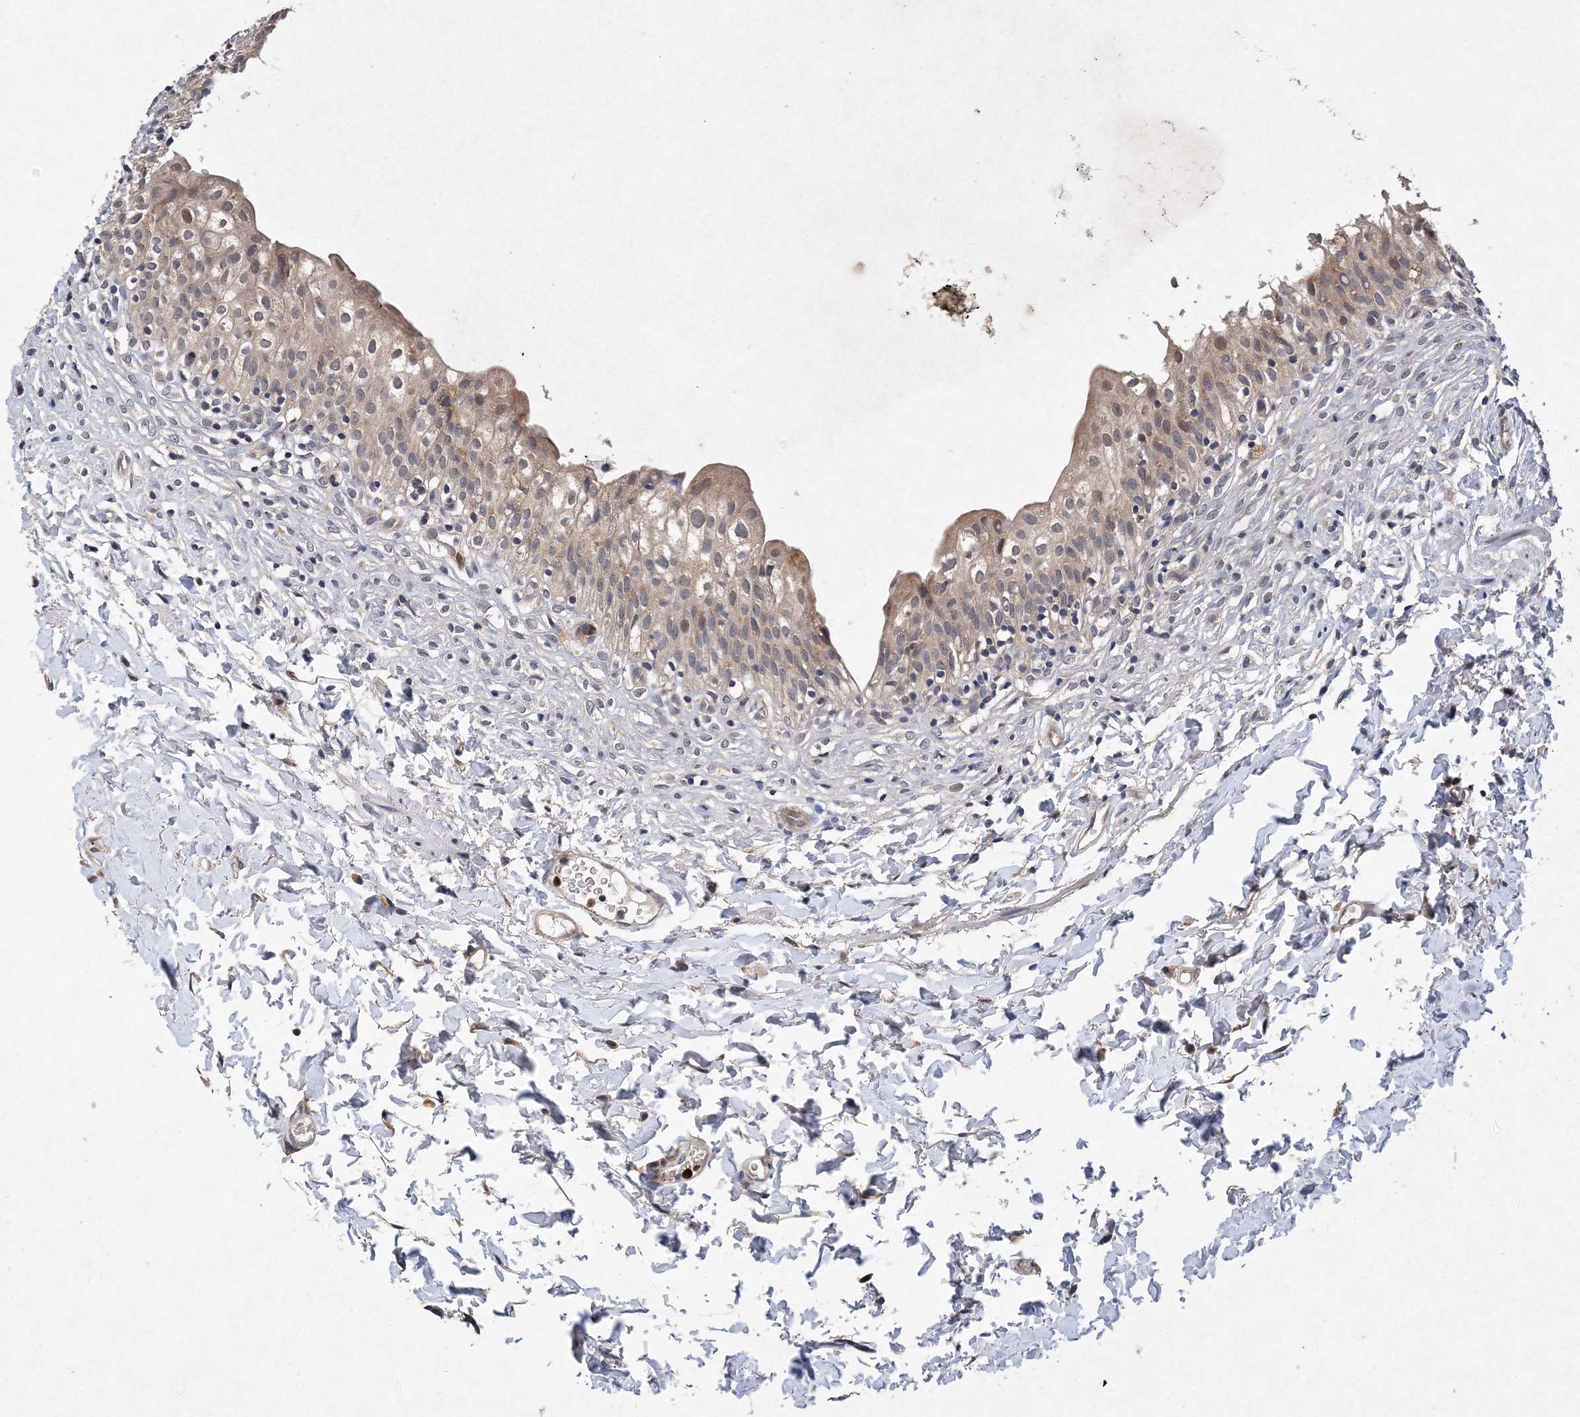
{"staining": {"intensity": "weak", "quantity": "25%-75%", "location": "cytoplasmic/membranous"}, "tissue": "urinary bladder", "cell_type": "Urothelial cells", "image_type": "normal", "snomed": [{"axis": "morphology", "description": "Normal tissue, NOS"}, {"axis": "topography", "description": "Urinary bladder"}], "caption": "Immunohistochemistry image of unremarkable human urinary bladder stained for a protein (brown), which exhibits low levels of weak cytoplasmic/membranous positivity in approximately 25%-75% of urothelial cells.", "gene": "PROSER1", "patient": {"sex": "male", "age": 55}}